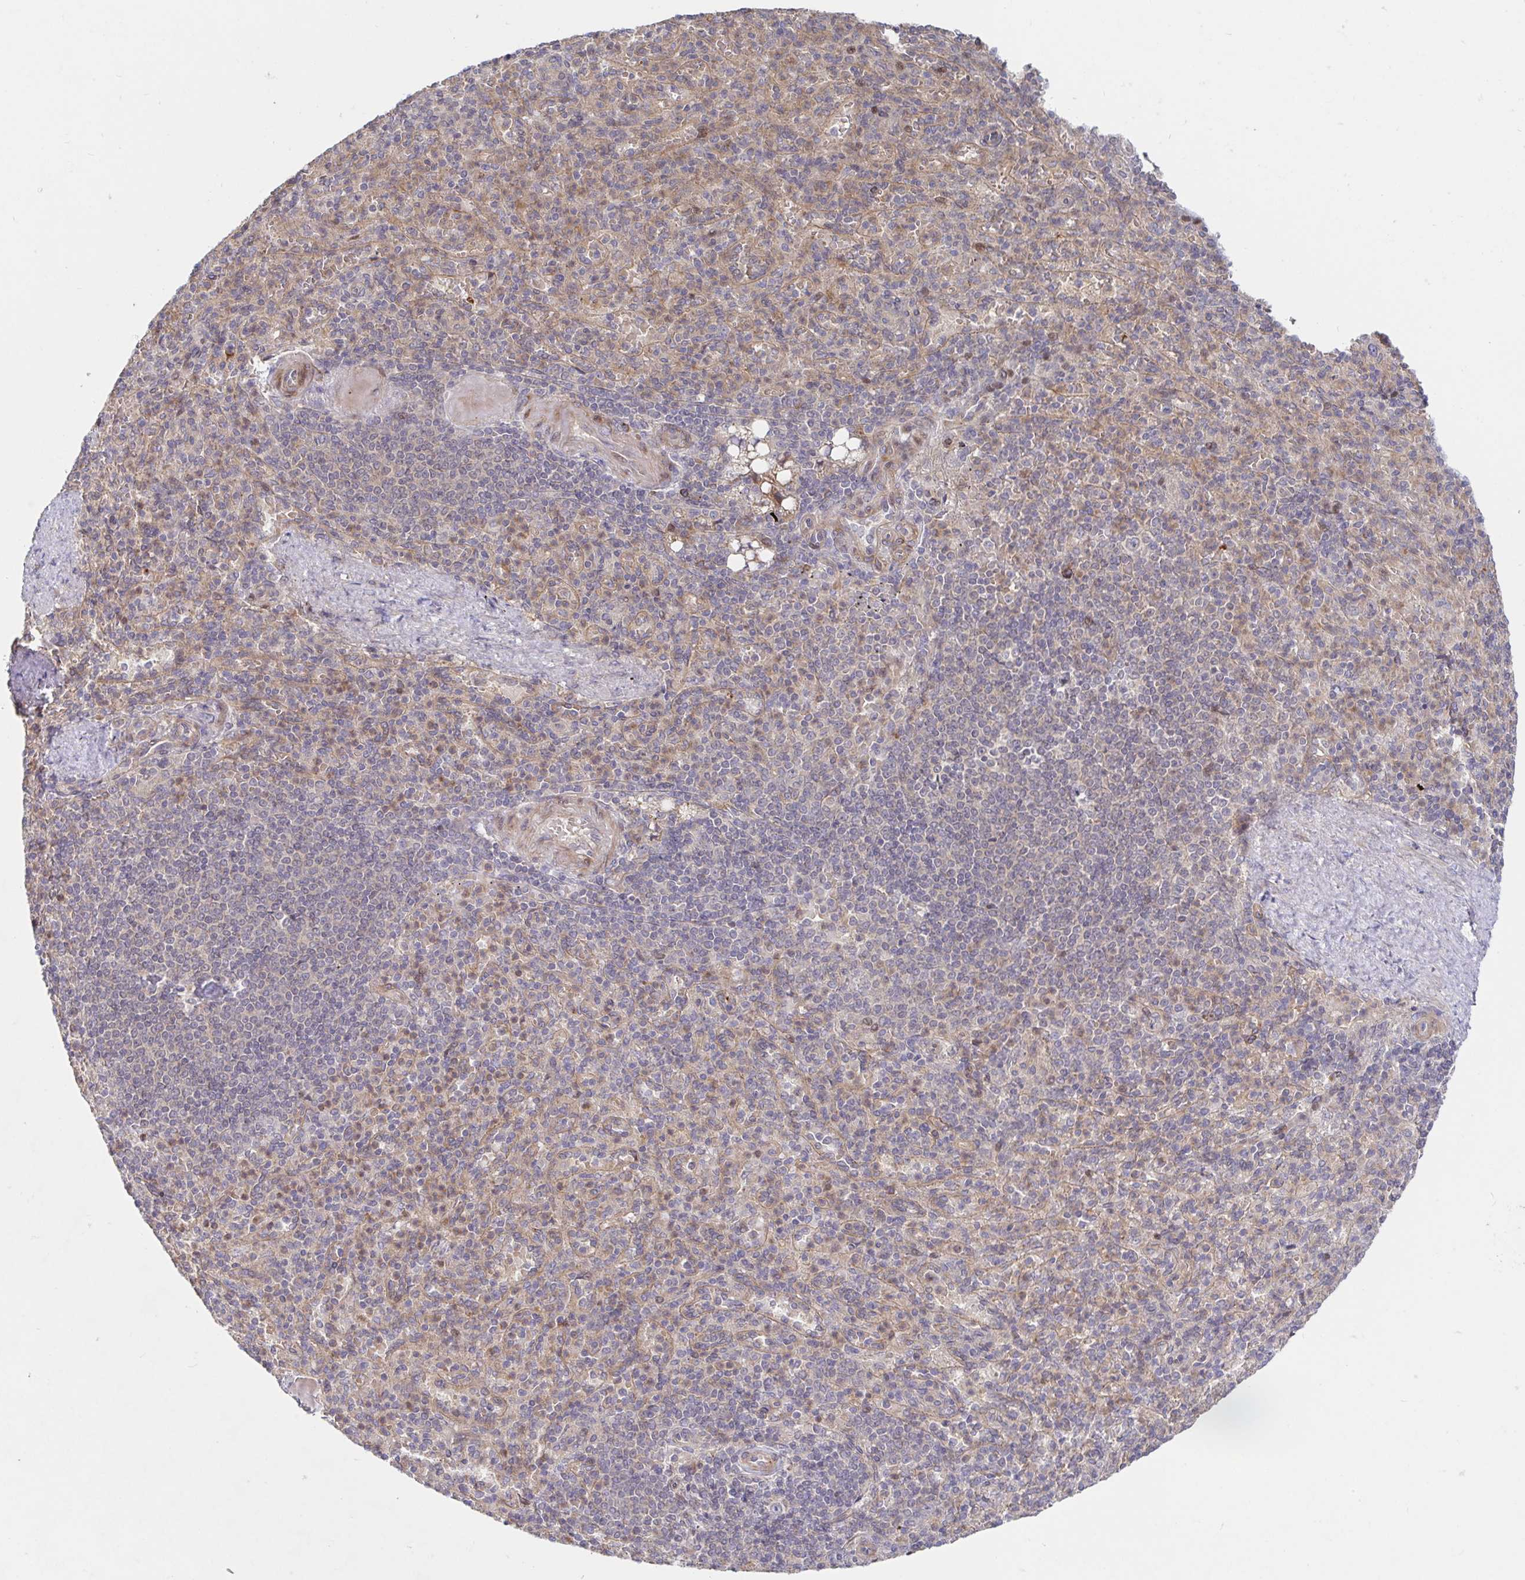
{"staining": {"intensity": "weak", "quantity": "25%-75%", "location": "cytoplasmic/membranous"}, "tissue": "spleen", "cell_type": "Cells in red pulp", "image_type": "normal", "snomed": [{"axis": "morphology", "description": "Normal tissue, NOS"}, {"axis": "topography", "description": "Spleen"}], "caption": "IHC micrograph of normal spleen: human spleen stained using IHC shows low levels of weak protein expression localized specifically in the cytoplasmic/membranous of cells in red pulp, appearing as a cytoplasmic/membranous brown color.", "gene": "AACS", "patient": {"sex": "female", "age": 74}}